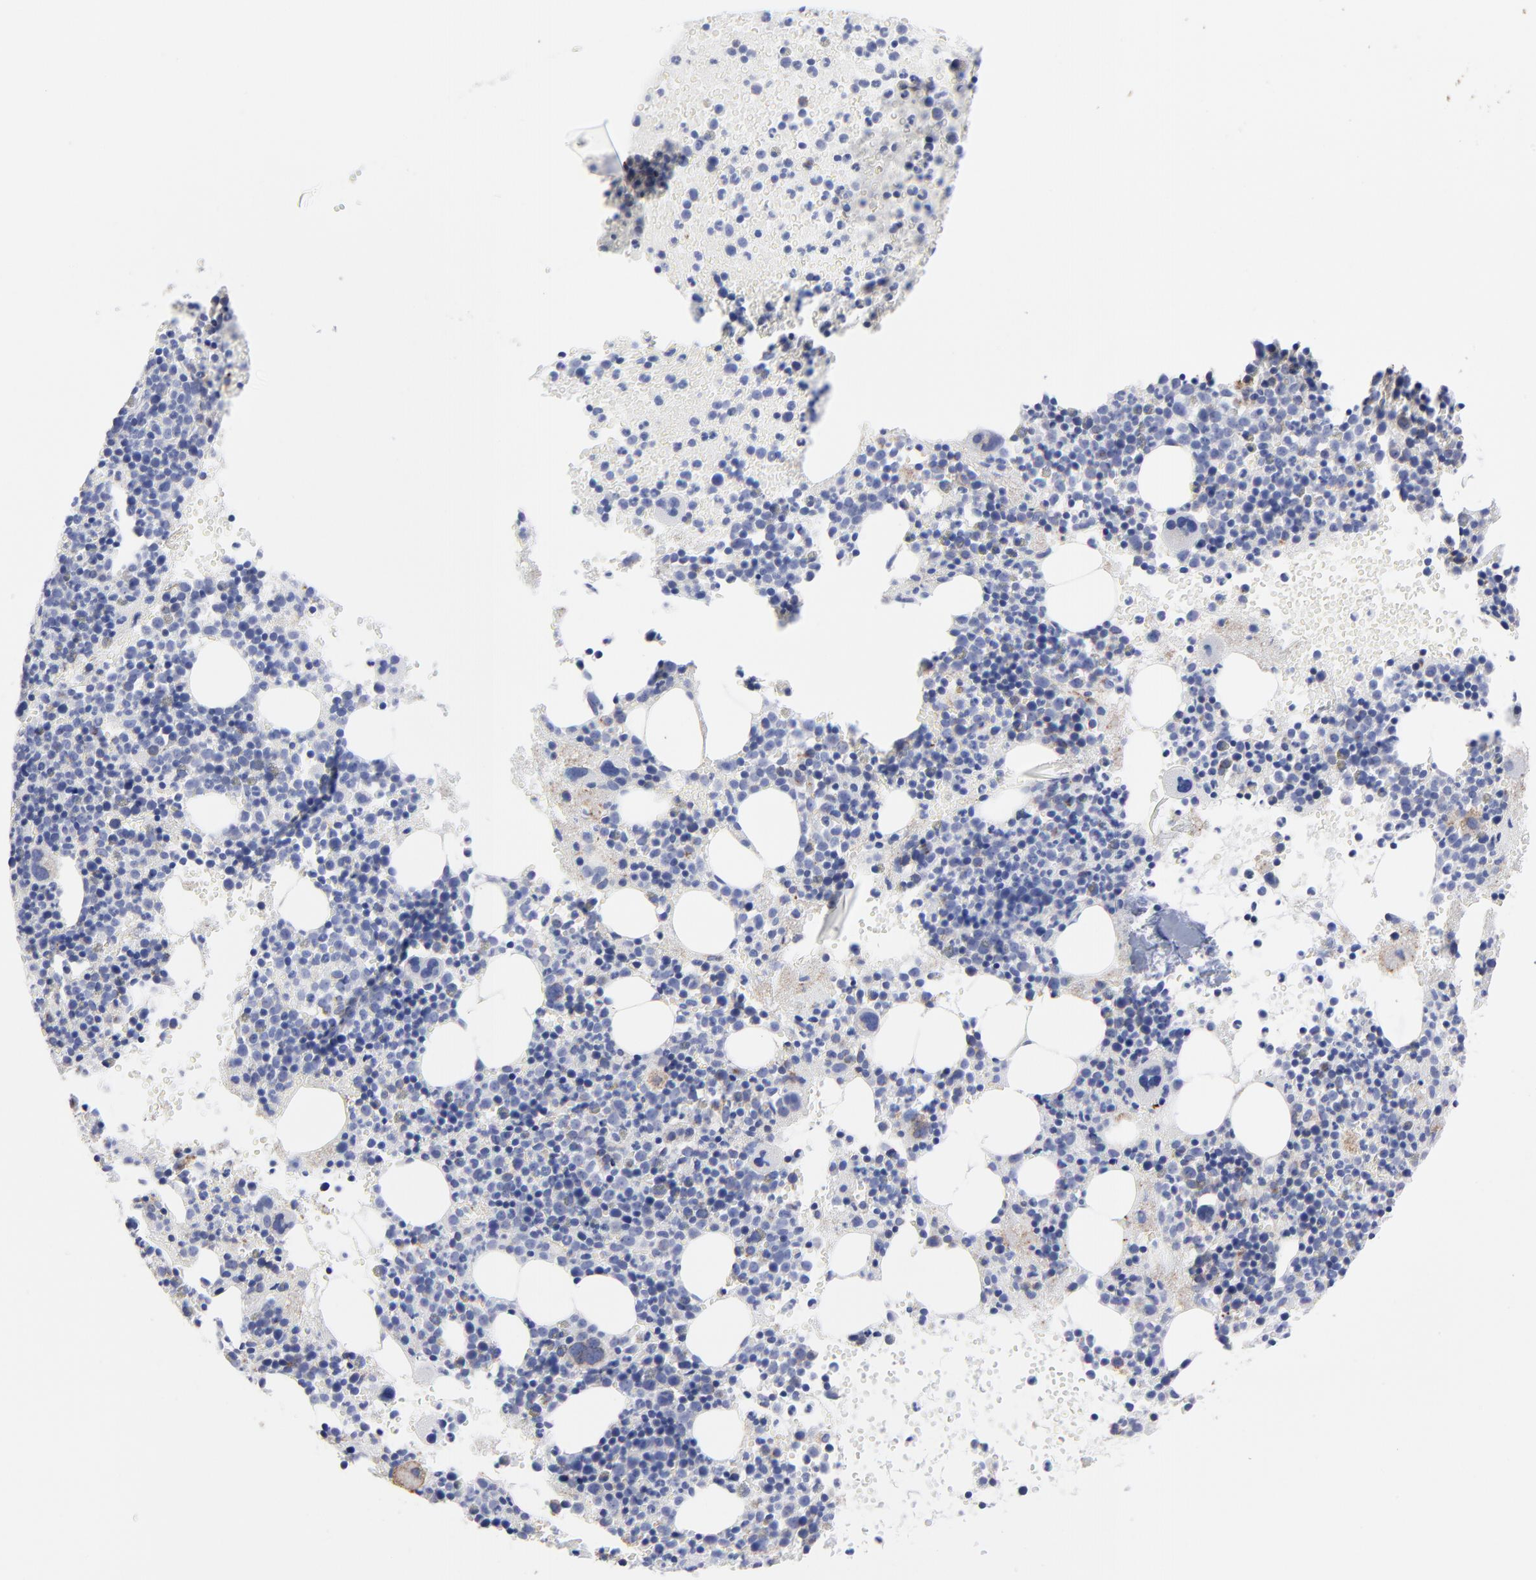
{"staining": {"intensity": "moderate", "quantity": "25%-75%", "location": "cytoplasmic/membranous"}, "tissue": "bone marrow", "cell_type": "Hematopoietic cells", "image_type": "normal", "snomed": [{"axis": "morphology", "description": "Normal tissue, NOS"}, {"axis": "topography", "description": "Bone marrow"}], "caption": "IHC (DAB) staining of benign bone marrow shows moderate cytoplasmic/membranous protein positivity in approximately 25%-75% of hematopoietic cells. (Stains: DAB in brown, nuclei in blue, Microscopy: brightfield microscopy at high magnification).", "gene": "CNTN3", "patient": {"sex": "male", "age": 34}}